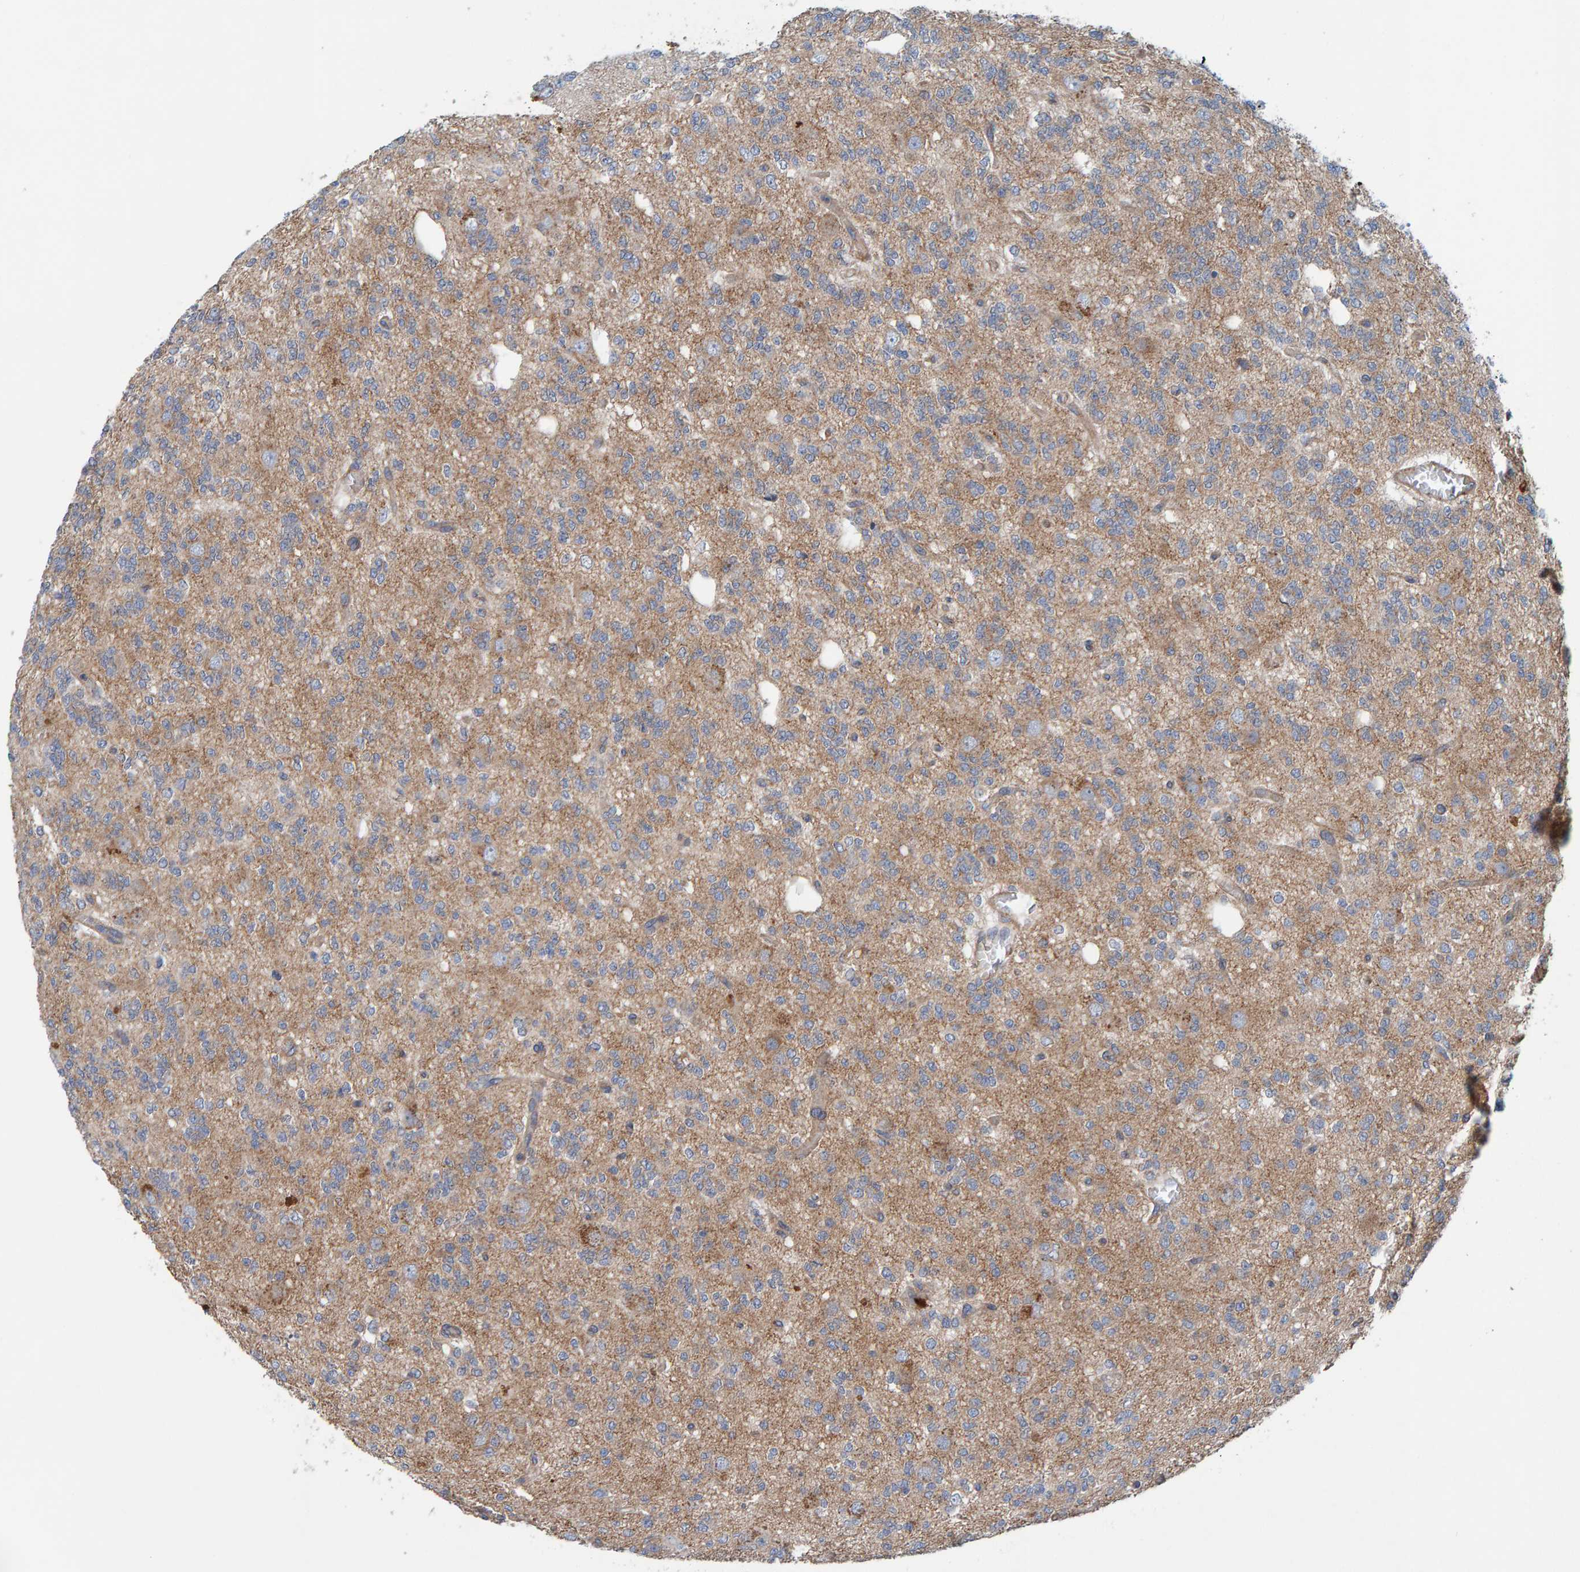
{"staining": {"intensity": "weak", "quantity": ">75%", "location": "cytoplasmic/membranous"}, "tissue": "glioma", "cell_type": "Tumor cells", "image_type": "cancer", "snomed": [{"axis": "morphology", "description": "Glioma, malignant, Low grade"}, {"axis": "topography", "description": "Brain"}], "caption": "Immunohistochemical staining of human low-grade glioma (malignant) exhibits low levels of weak cytoplasmic/membranous protein expression in about >75% of tumor cells. The protein is stained brown, and the nuclei are stained in blue (DAB IHC with brightfield microscopy, high magnification).", "gene": "MKLN1", "patient": {"sex": "male", "age": 38}}